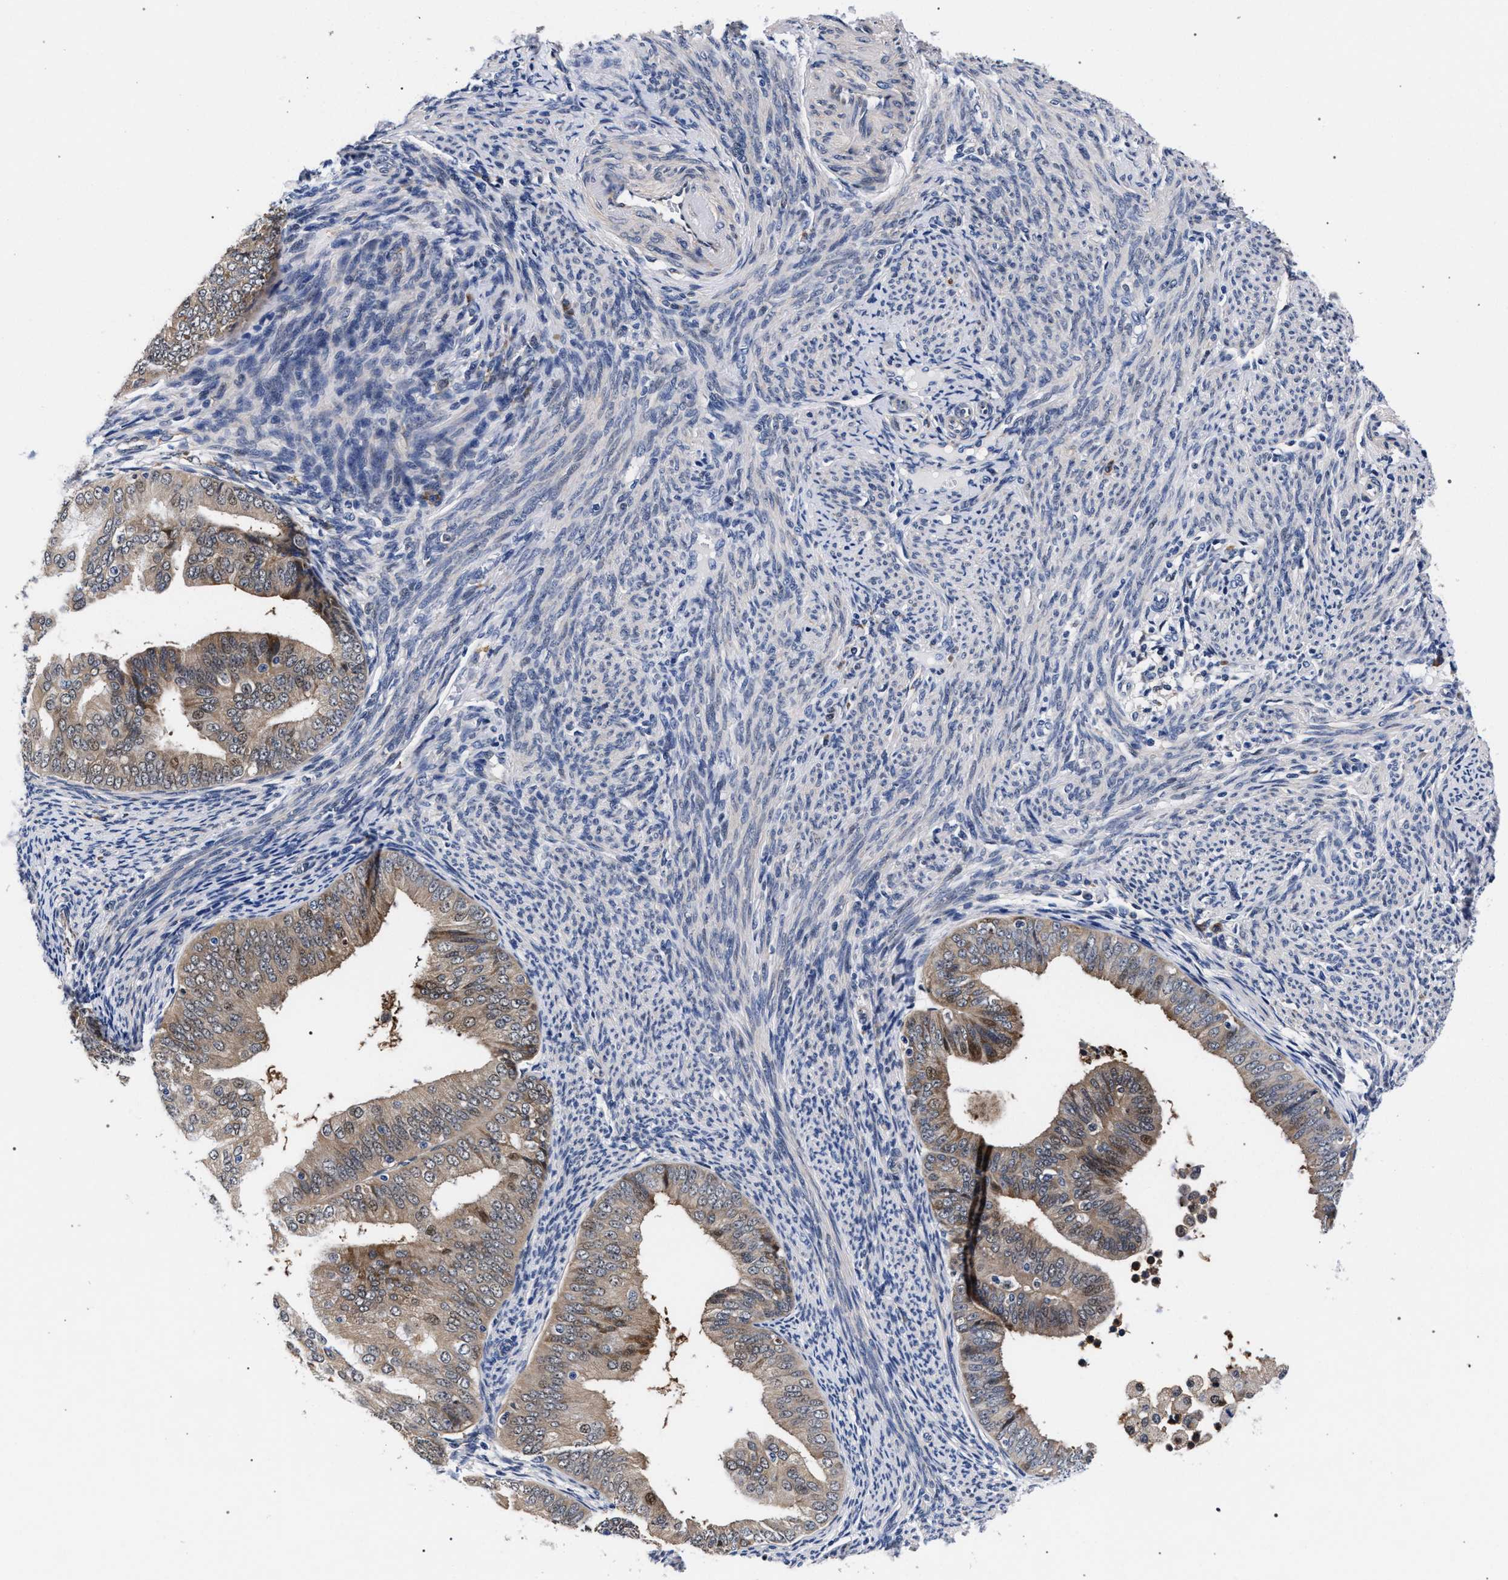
{"staining": {"intensity": "weak", "quantity": ">75%", "location": "nuclear"}, "tissue": "endometrial cancer", "cell_type": "Tumor cells", "image_type": "cancer", "snomed": [{"axis": "morphology", "description": "Adenocarcinoma, NOS"}, {"axis": "topography", "description": "Endometrium"}], "caption": "Immunohistochemical staining of human endometrial cancer (adenocarcinoma) demonstrates weak nuclear protein expression in about >75% of tumor cells.", "gene": "ZNF462", "patient": {"sex": "female", "age": 63}}